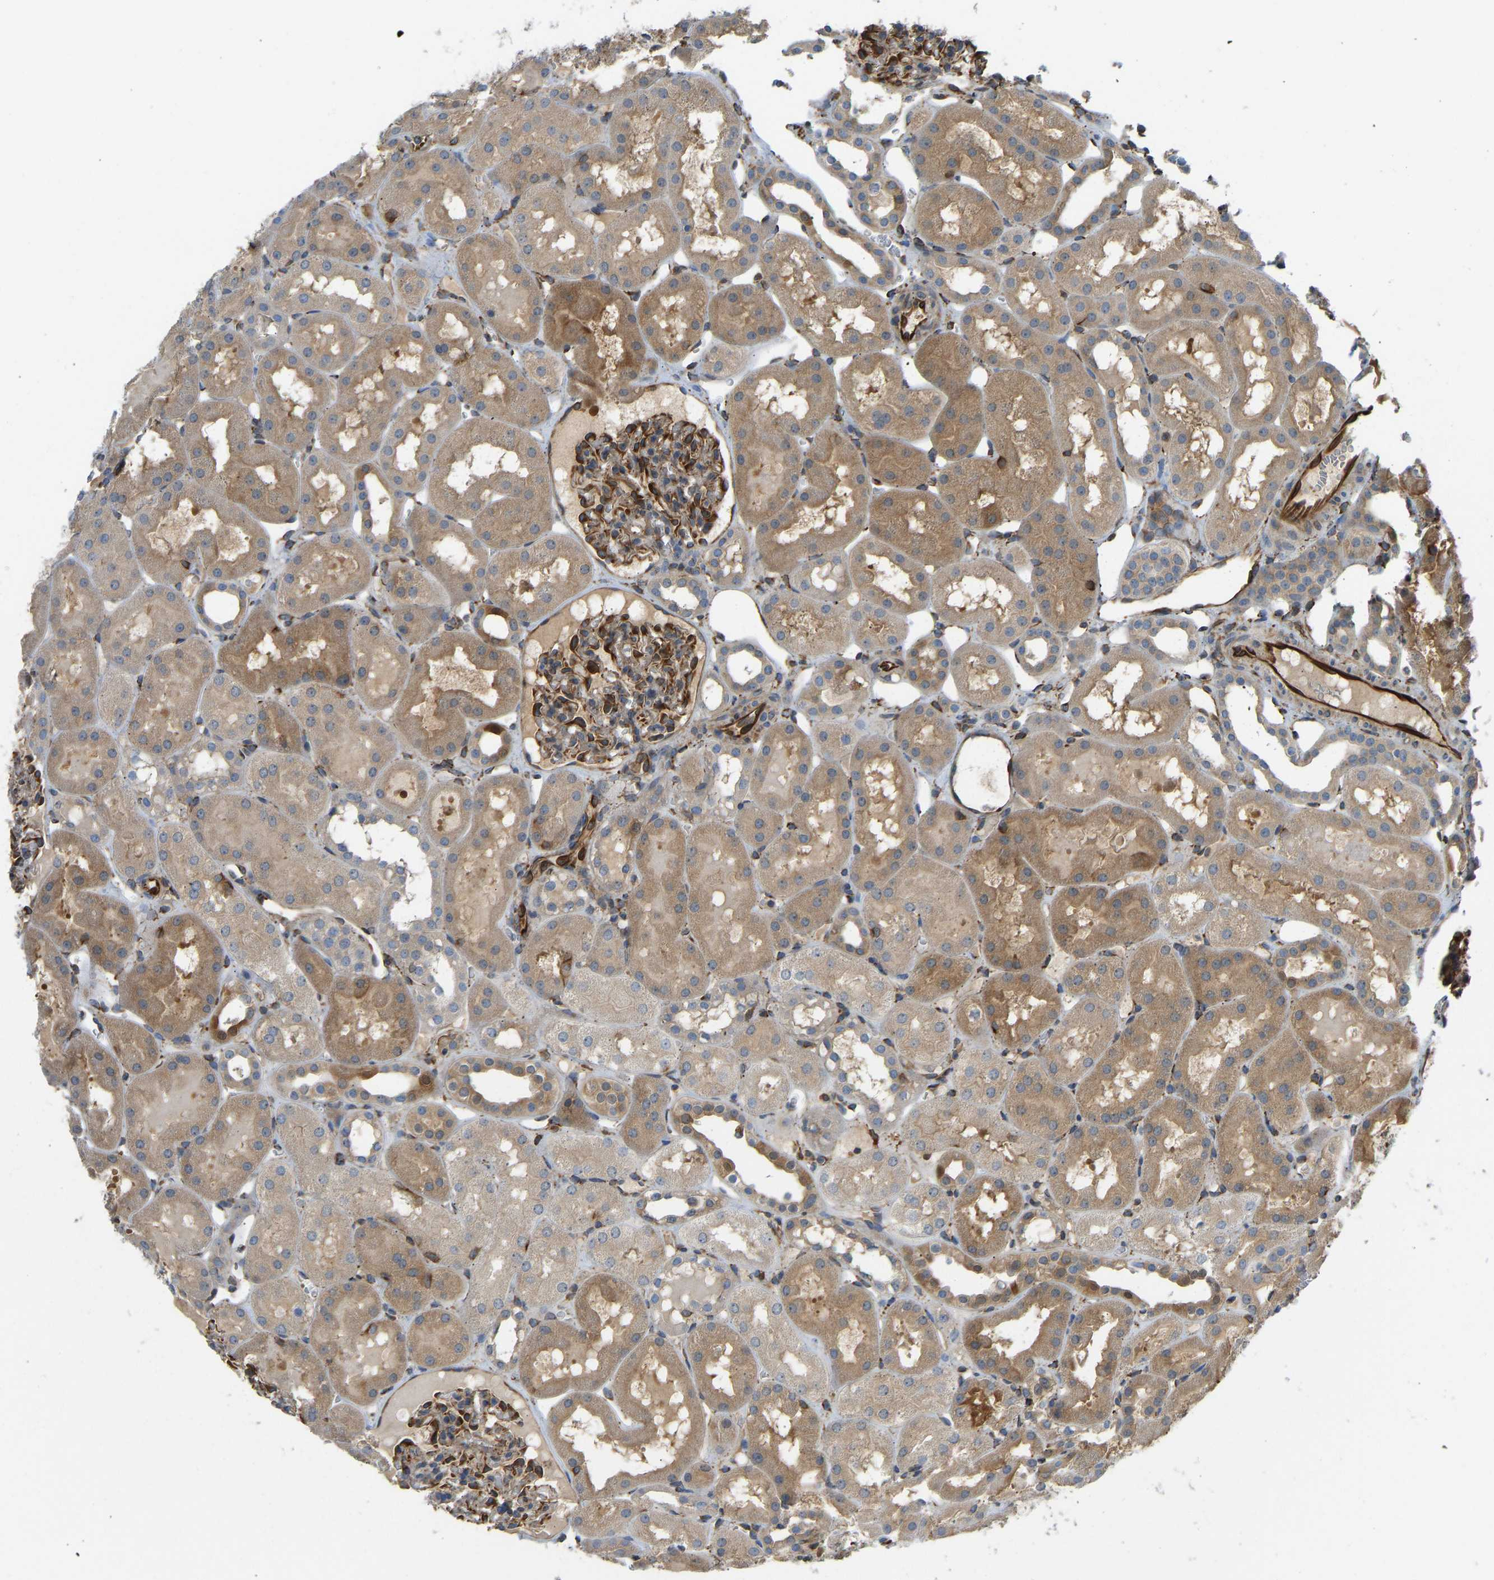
{"staining": {"intensity": "strong", "quantity": "25%-75%", "location": "cytoplasmic/membranous"}, "tissue": "kidney", "cell_type": "Cells in glomeruli", "image_type": "normal", "snomed": [{"axis": "morphology", "description": "Normal tissue, NOS"}, {"axis": "topography", "description": "Kidney"}, {"axis": "topography", "description": "Urinary bladder"}], "caption": "Immunohistochemistry (IHC) photomicrograph of benign human kidney stained for a protein (brown), which shows high levels of strong cytoplasmic/membranous expression in about 25%-75% of cells in glomeruli.", "gene": "BEX3", "patient": {"sex": "male", "age": 16}}